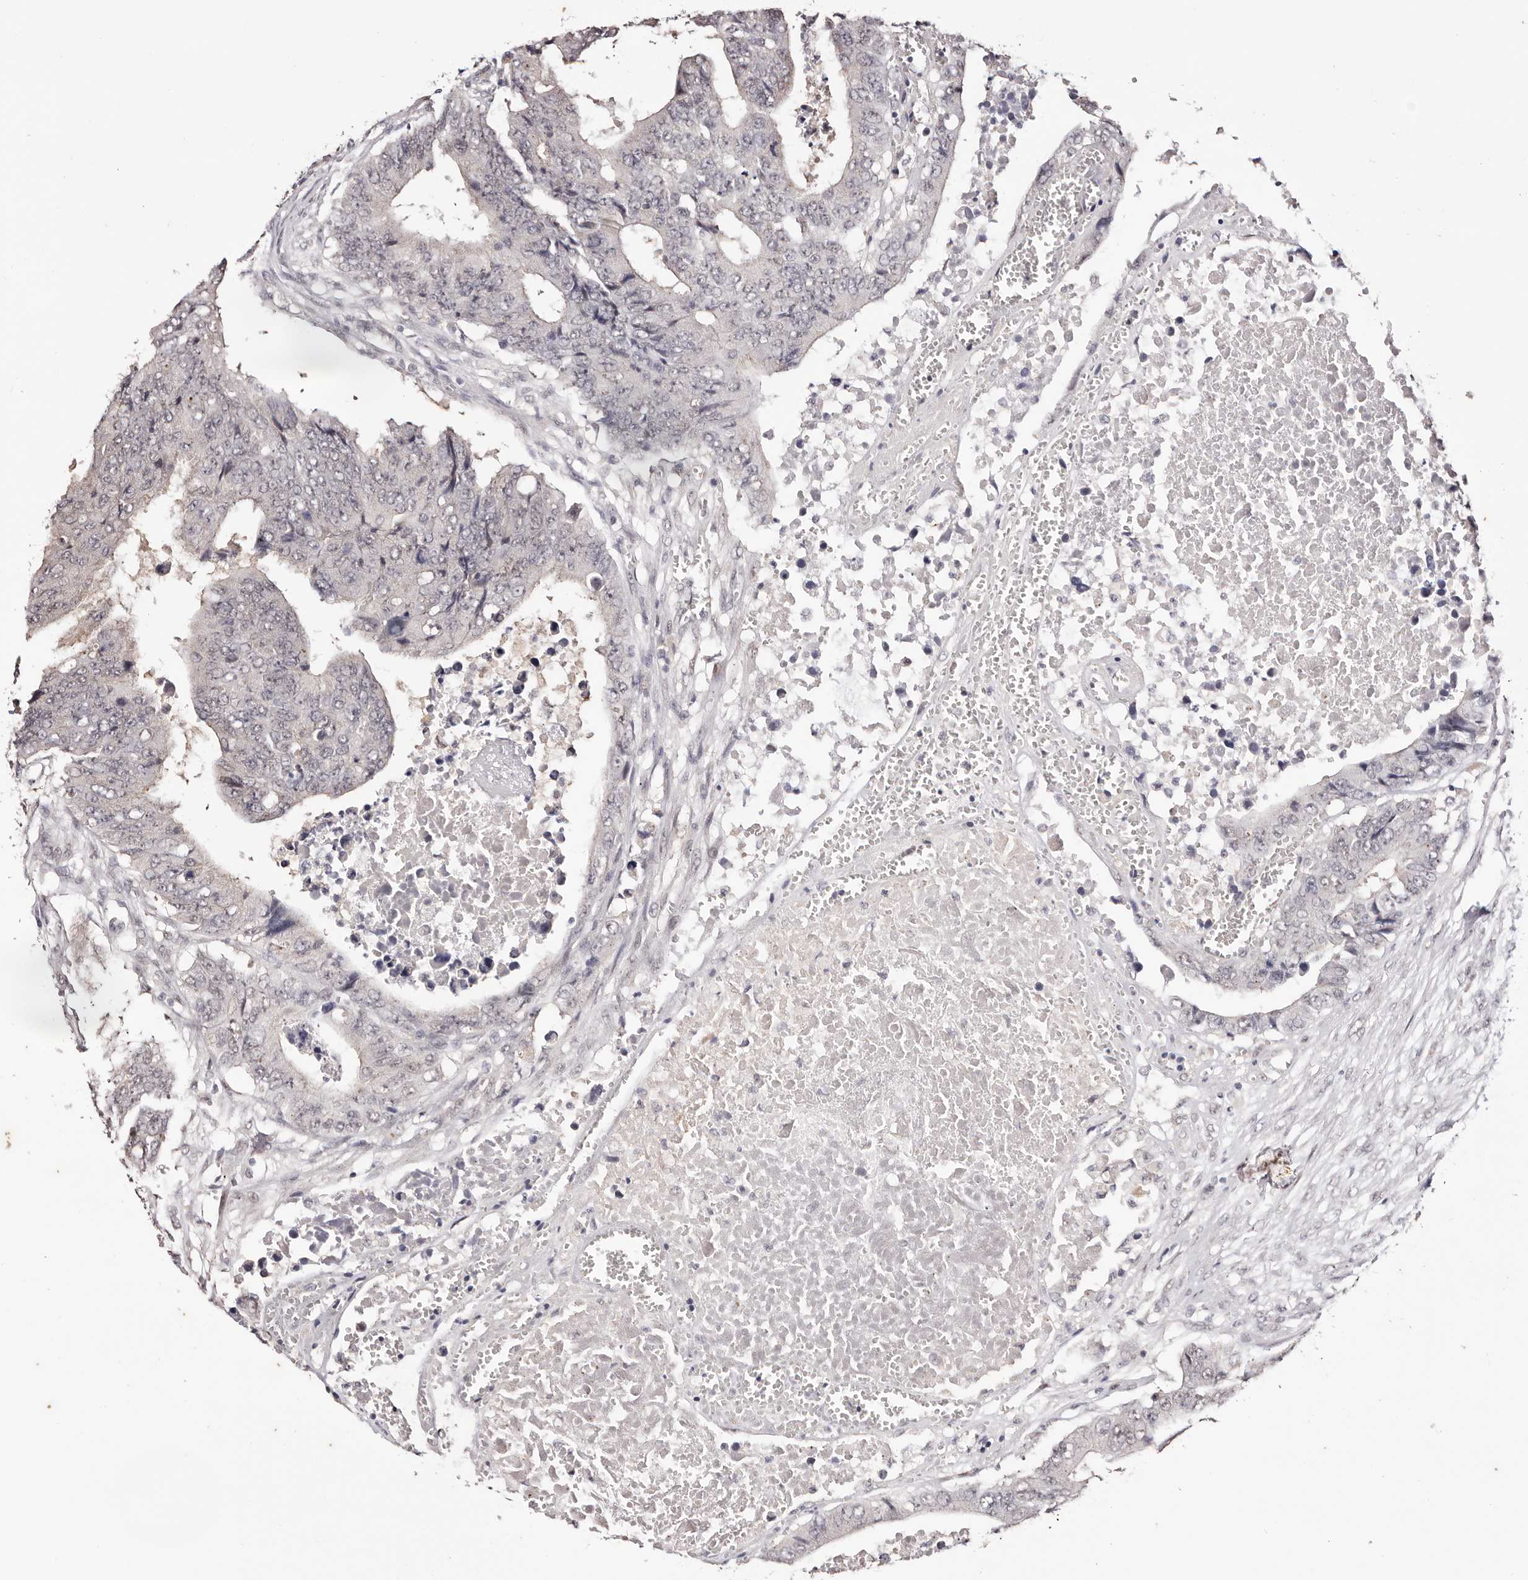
{"staining": {"intensity": "negative", "quantity": "none", "location": "none"}, "tissue": "colorectal cancer", "cell_type": "Tumor cells", "image_type": "cancer", "snomed": [{"axis": "morphology", "description": "Adenocarcinoma, NOS"}, {"axis": "topography", "description": "Rectum"}], "caption": "An image of adenocarcinoma (colorectal) stained for a protein displays no brown staining in tumor cells. (Immunohistochemistry (ihc), brightfield microscopy, high magnification).", "gene": "TYW3", "patient": {"sex": "male", "age": 84}}